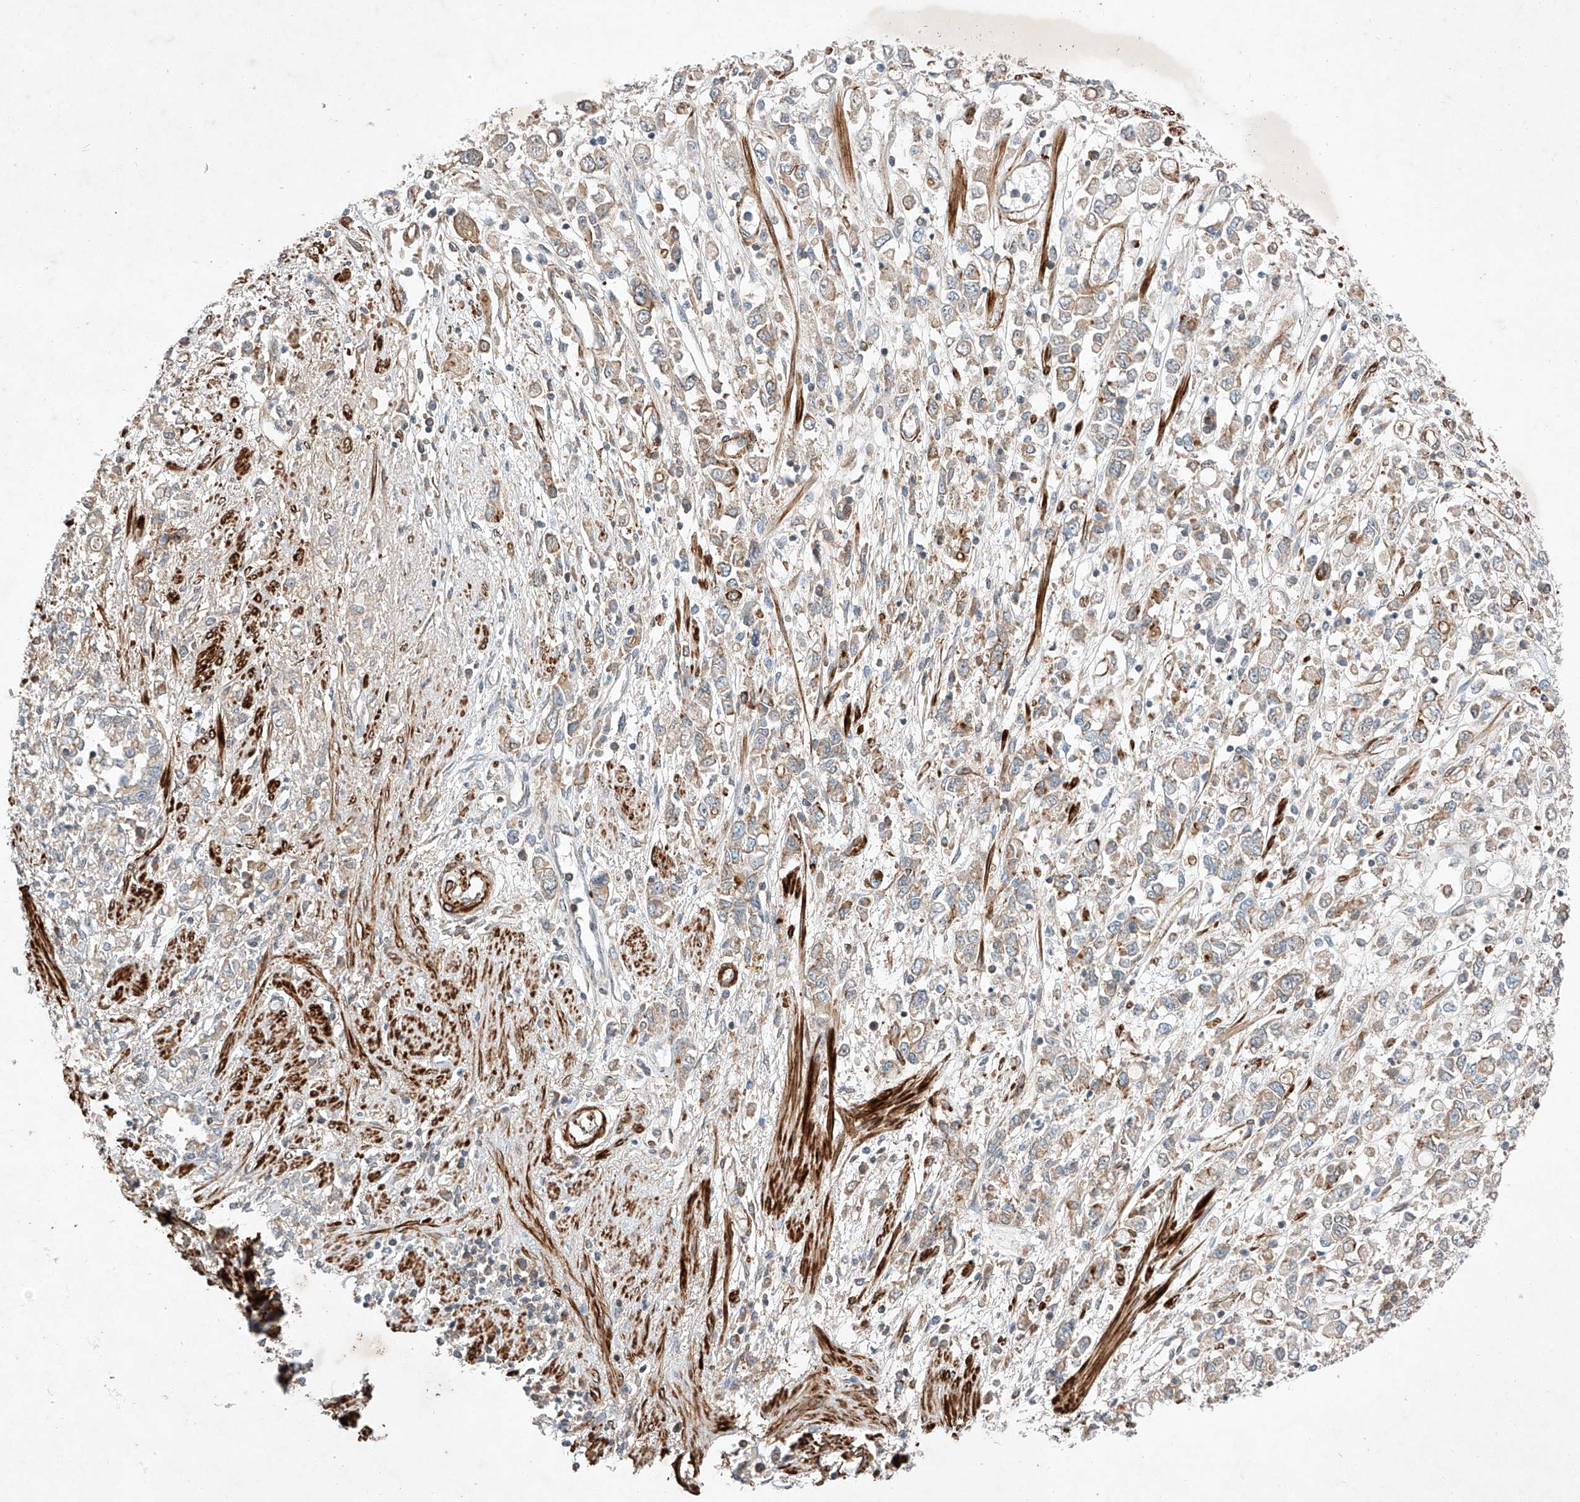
{"staining": {"intensity": "weak", "quantity": "25%-75%", "location": "cytoplasmic/membranous"}, "tissue": "stomach cancer", "cell_type": "Tumor cells", "image_type": "cancer", "snomed": [{"axis": "morphology", "description": "Adenocarcinoma, NOS"}, {"axis": "topography", "description": "Stomach"}], "caption": "An image of human stomach cancer (adenocarcinoma) stained for a protein shows weak cytoplasmic/membranous brown staining in tumor cells. Nuclei are stained in blue.", "gene": "ARHGAP33", "patient": {"sex": "female", "age": 76}}